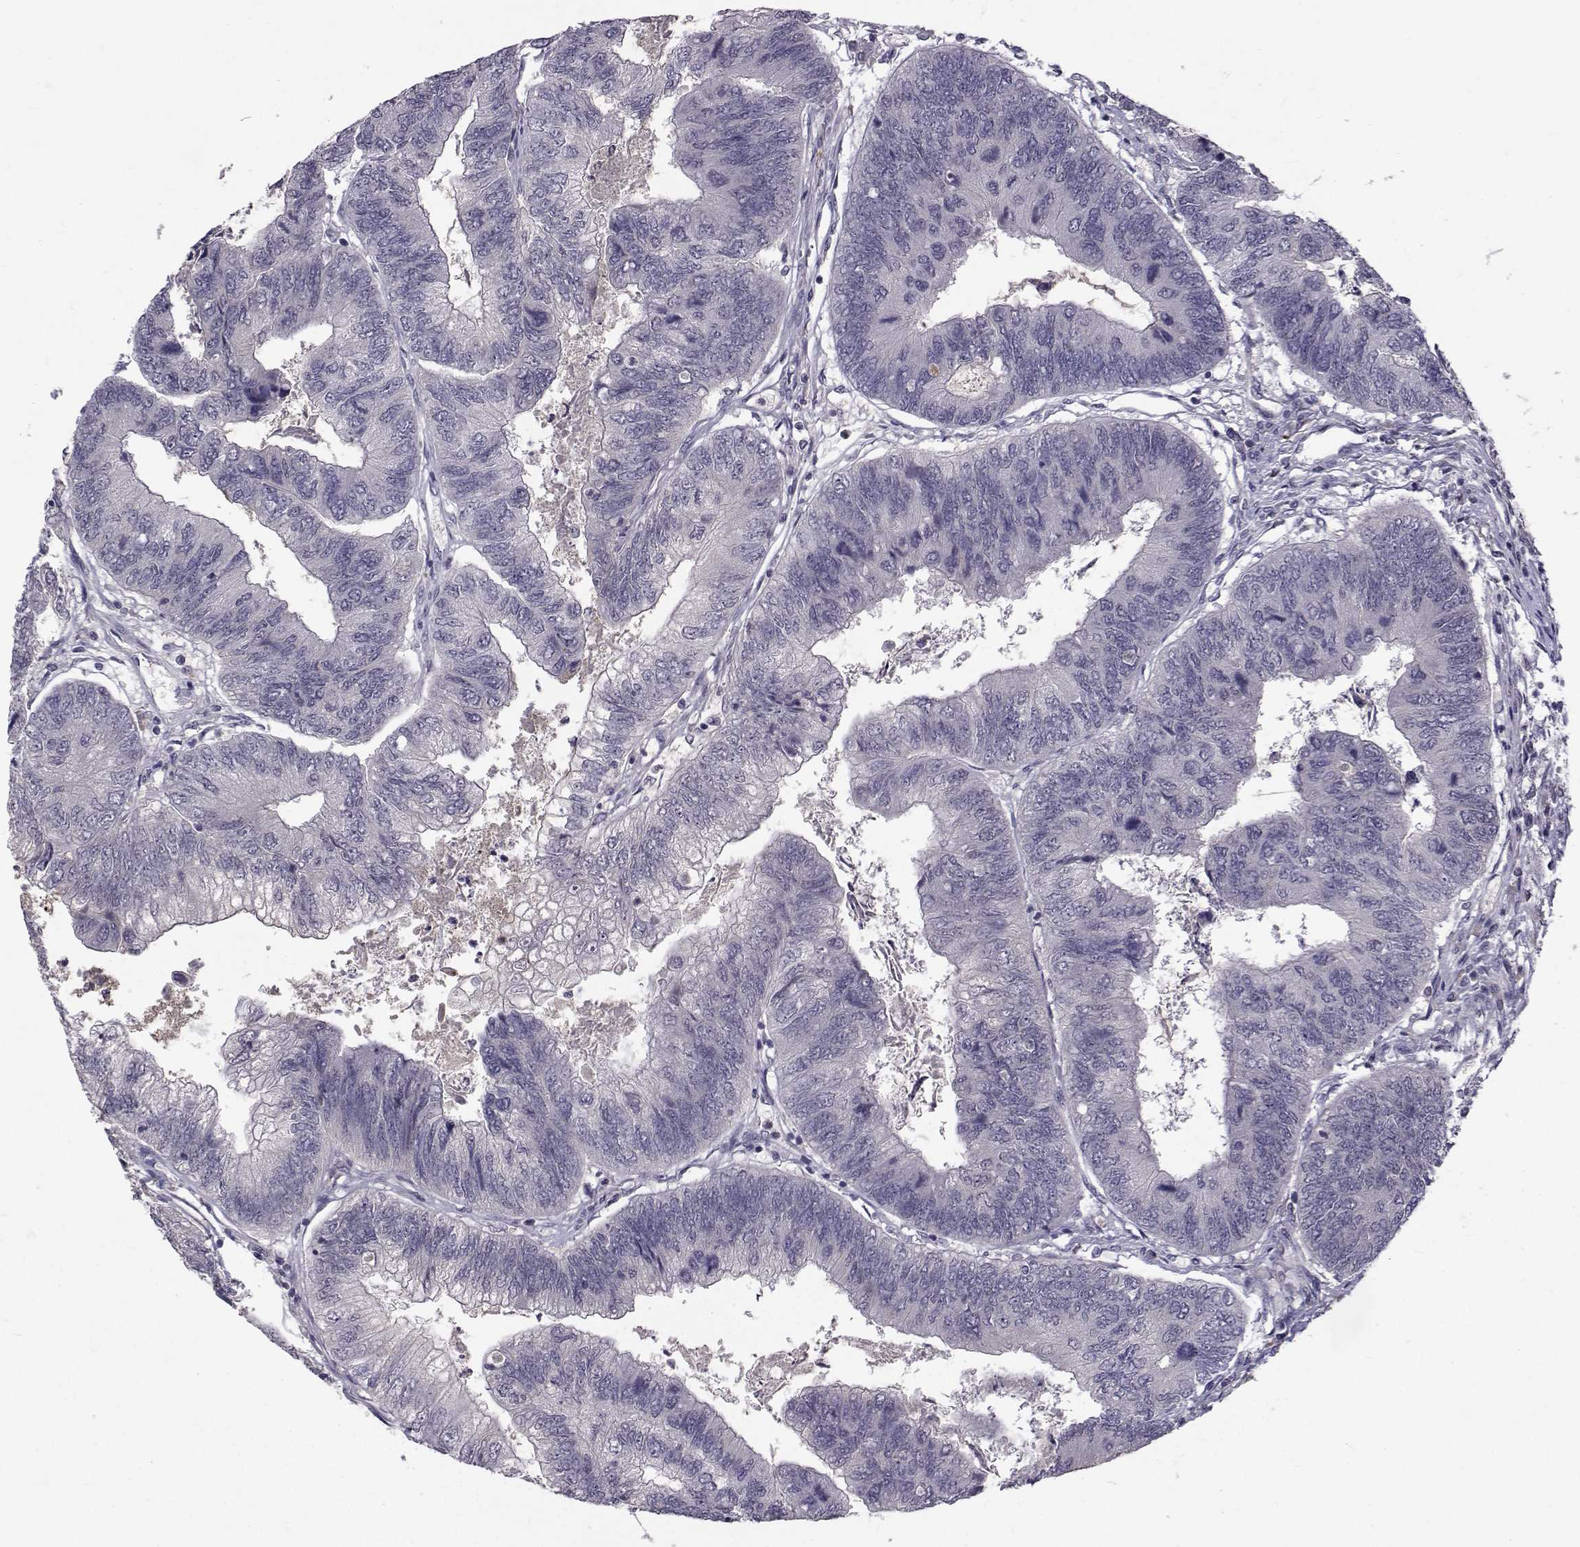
{"staining": {"intensity": "negative", "quantity": "none", "location": "none"}, "tissue": "colorectal cancer", "cell_type": "Tumor cells", "image_type": "cancer", "snomed": [{"axis": "morphology", "description": "Adenocarcinoma, NOS"}, {"axis": "topography", "description": "Colon"}], "caption": "Tumor cells are negative for protein expression in human colorectal adenocarcinoma.", "gene": "TNFRSF11B", "patient": {"sex": "female", "age": 67}}